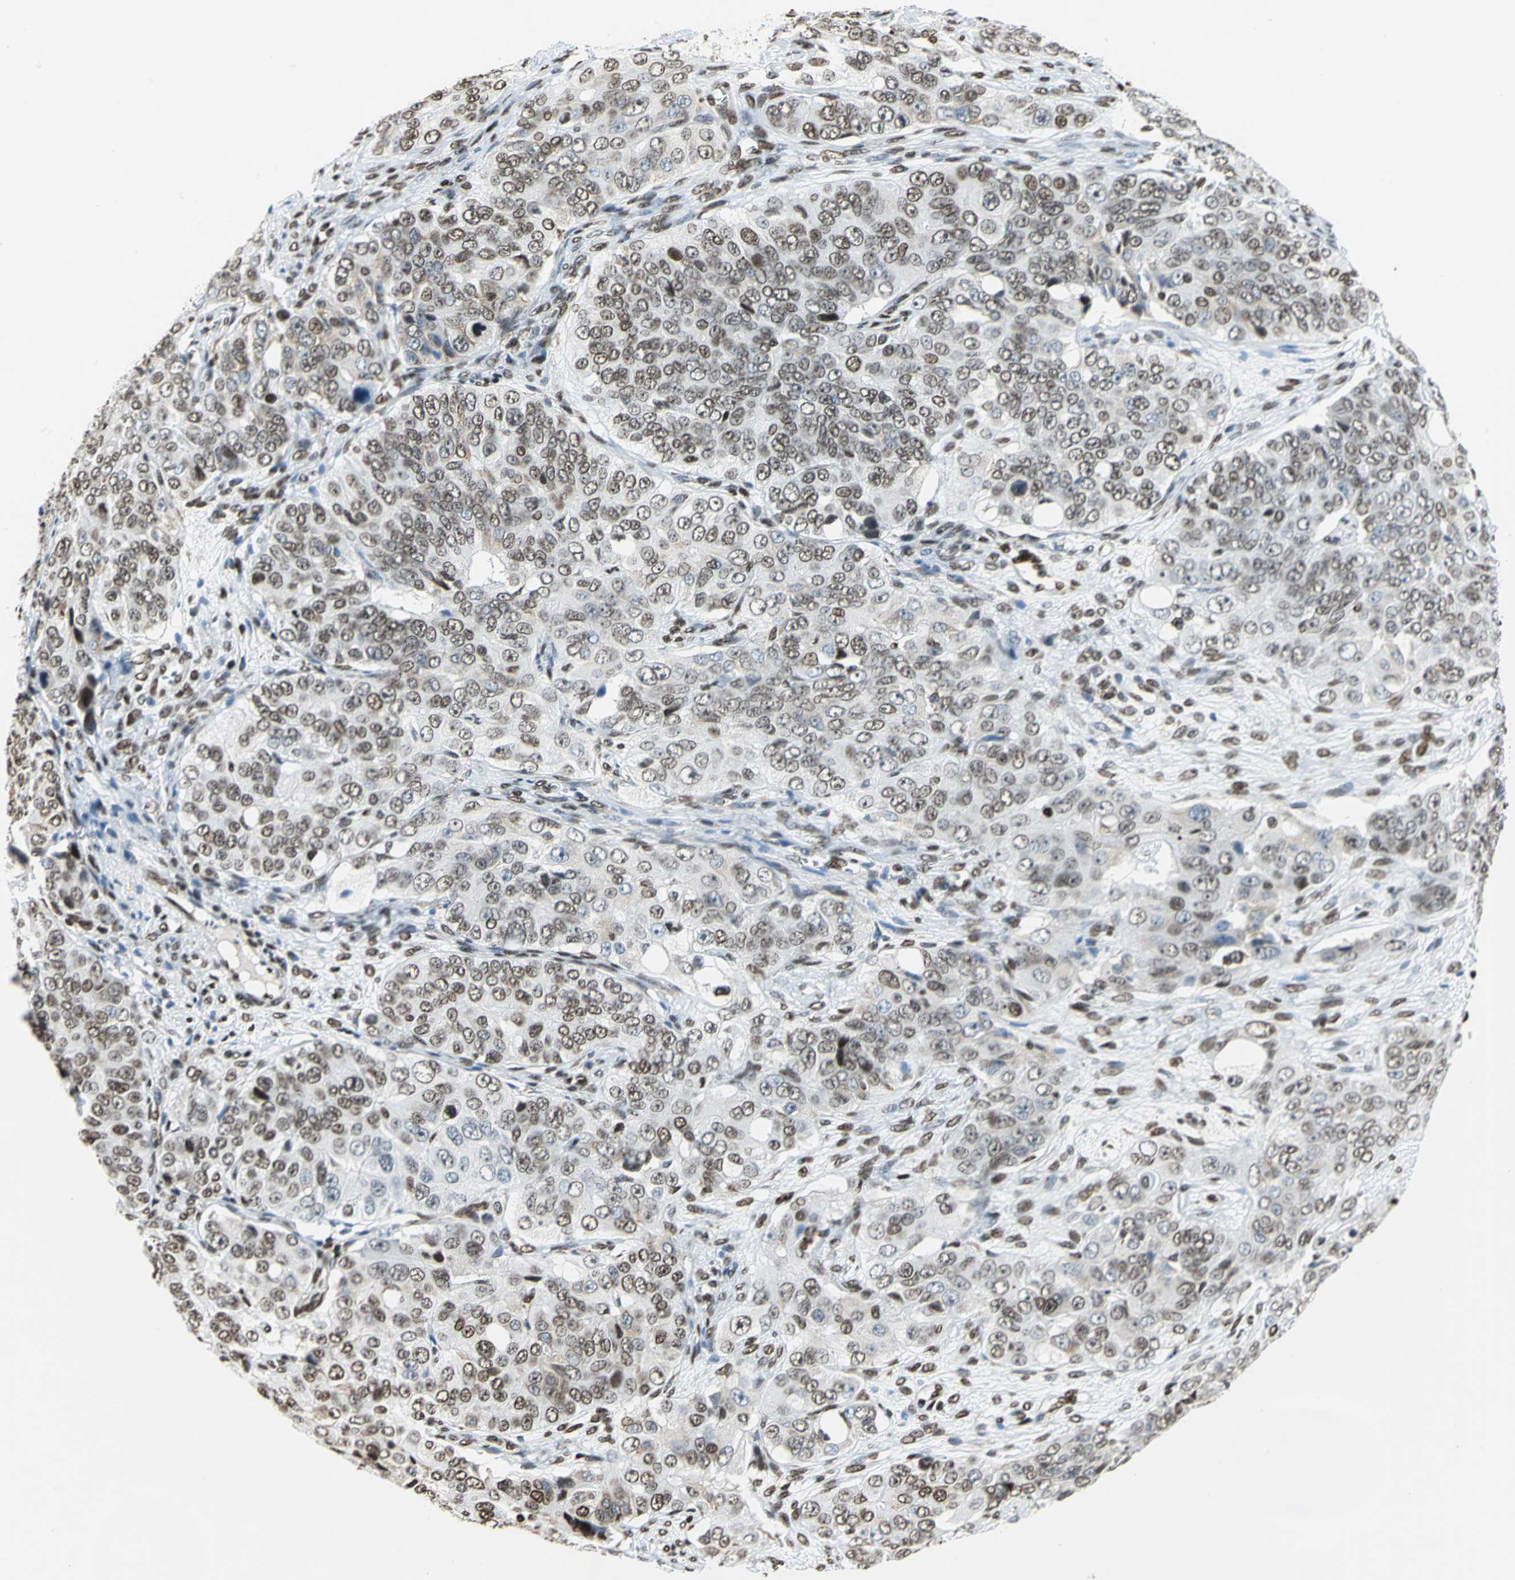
{"staining": {"intensity": "moderate", "quantity": ">75%", "location": "nuclear"}, "tissue": "ovarian cancer", "cell_type": "Tumor cells", "image_type": "cancer", "snomed": [{"axis": "morphology", "description": "Carcinoma, endometroid"}, {"axis": "topography", "description": "Ovary"}], "caption": "Immunohistochemistry (DAB (3,3'-diaminobenzidine)) staining of human ovarian cancer (endometroid carcinoma) displays moderate nuclear protein positivity in approximately >75% of tumor cells.", "gene": "HMGB1", "patient": {"sex": "female", "age": 51}}